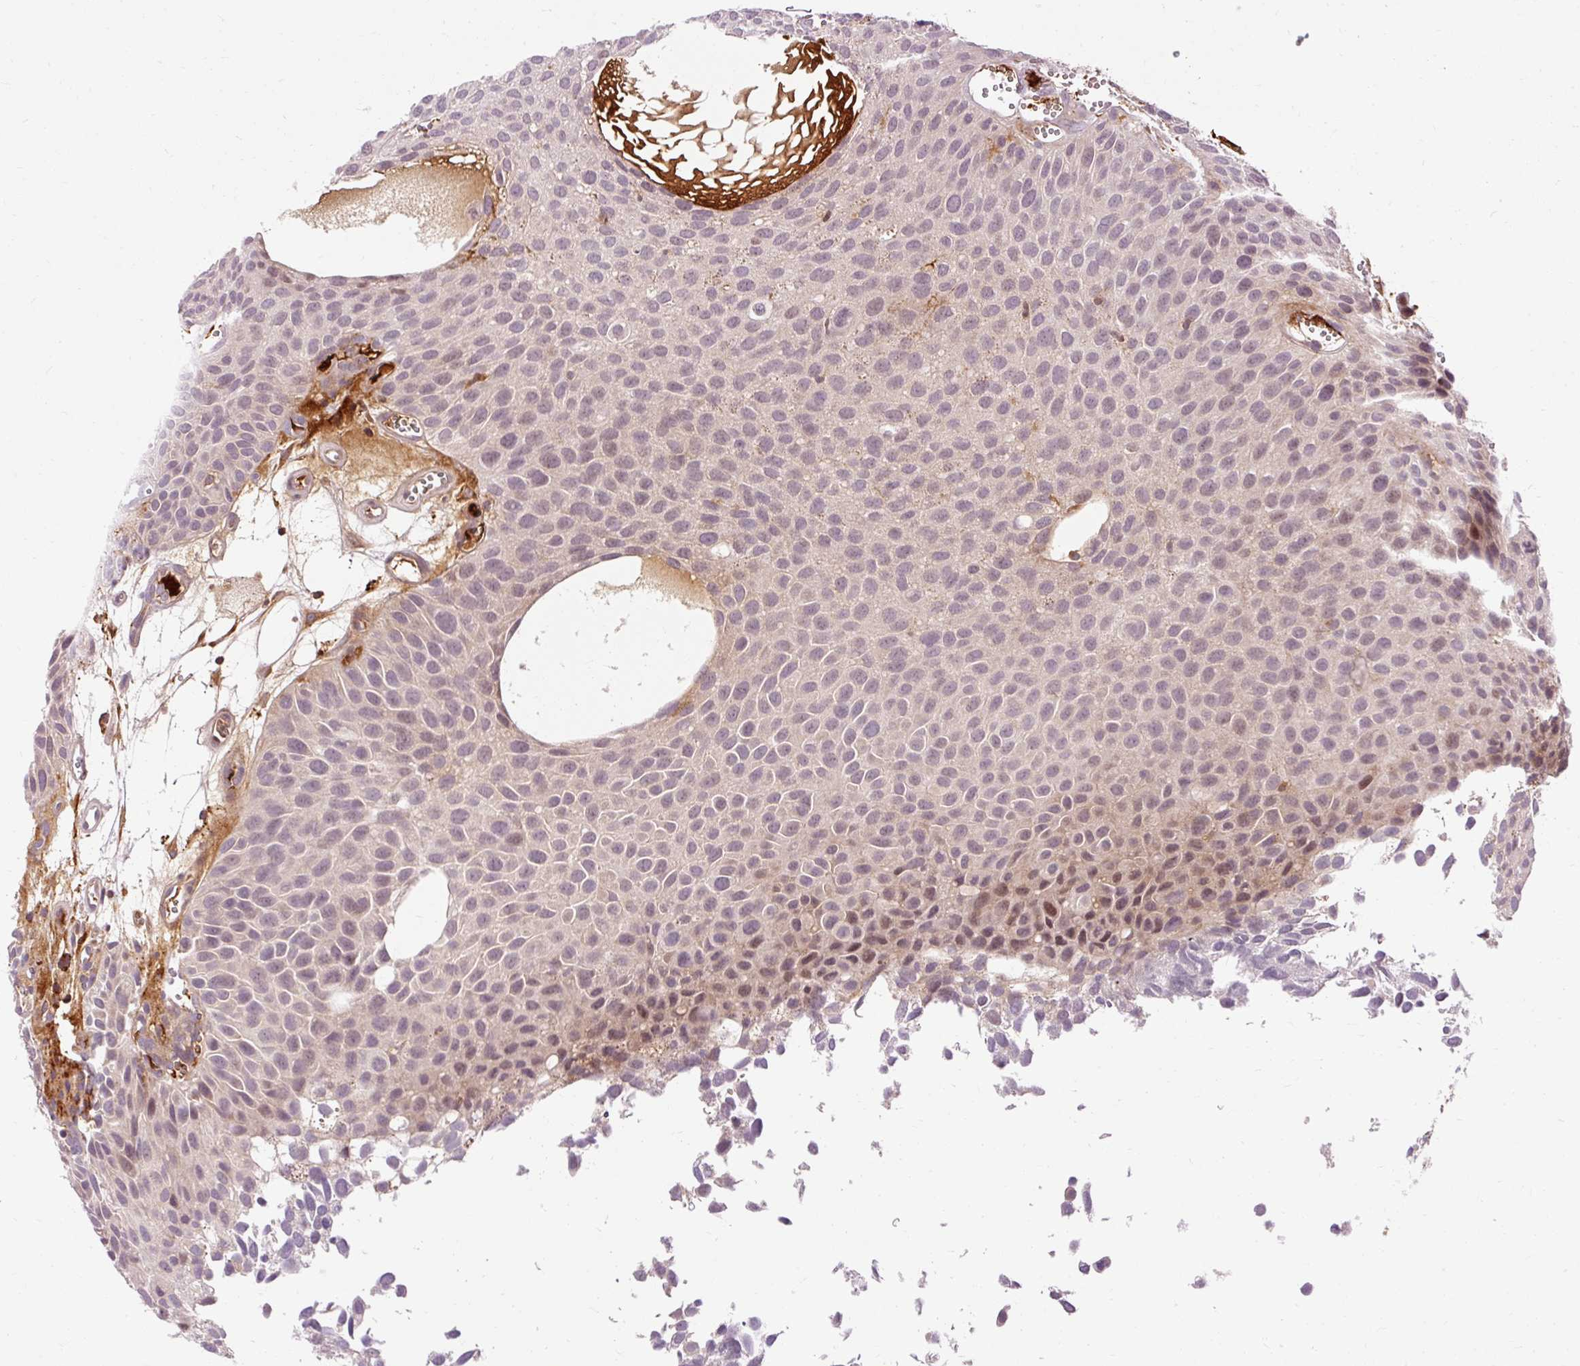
{"staining": {"intensity": "weak", "quantity": "<25%", "location": "cytoplasmic/membranous"}, "tissue": "urothelial cancer", "cell_type": "Tumor cells", "image_type": "cancer", "snomed": [{"axis": "morphology", "description": "Urothelial carcinoma, Low grade"}, {"axis": "topography", "description": "Urinary bladder"}], "caption": "A high-resolution photomicrograph shows immunohistochemistry staining of urothelial carcinoma (low-grade), which reveals no significant positivity in tumor cells.", "gene": "CEBPZ", "patient": {"sex": "male", "age": 88}}